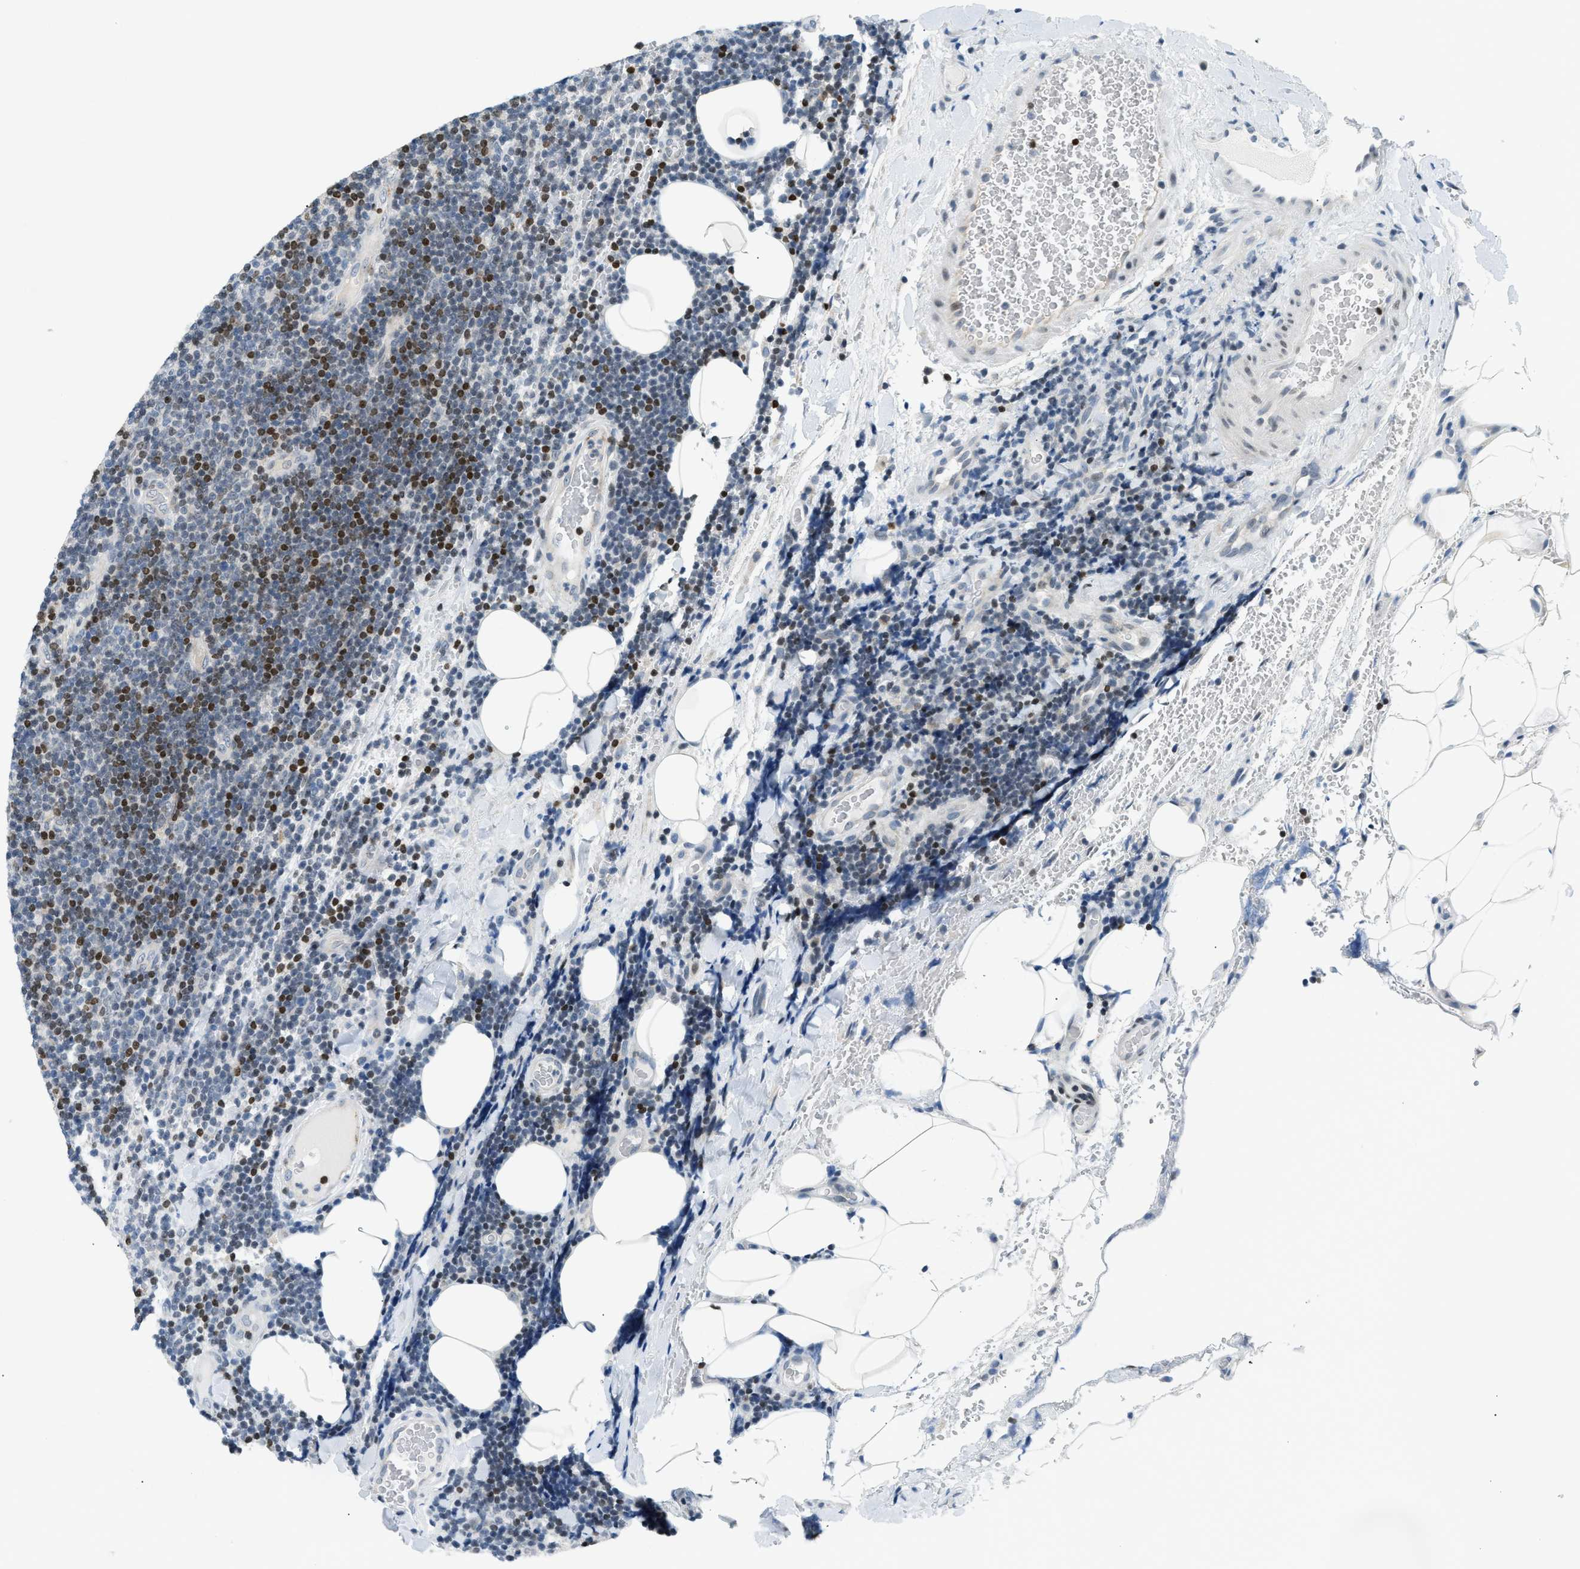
{"staining": {"intensity": "negative", "quantity": "none", "location": "none"}, "tissue": "lymphoma", "cell_type": "Tumor cells", "image_type": "cancer", "snomed": [{"axis": "morphology", "description": "Malignant lymphoma, non-Hodgkin's type, Low grade"}, {"axis": "topography", "description": "Lymph node"}], "caption": "This micrograph is of low-grade malignant lymphoma, non-Hodgkin's type stained with immunohistochemistry (IHC) to label a protein in brown with the nuclei are counter-stained blue. There is no expression in tumor cells.", "gene": "NPS", "patient": {"sex": "male", "age": 66}}